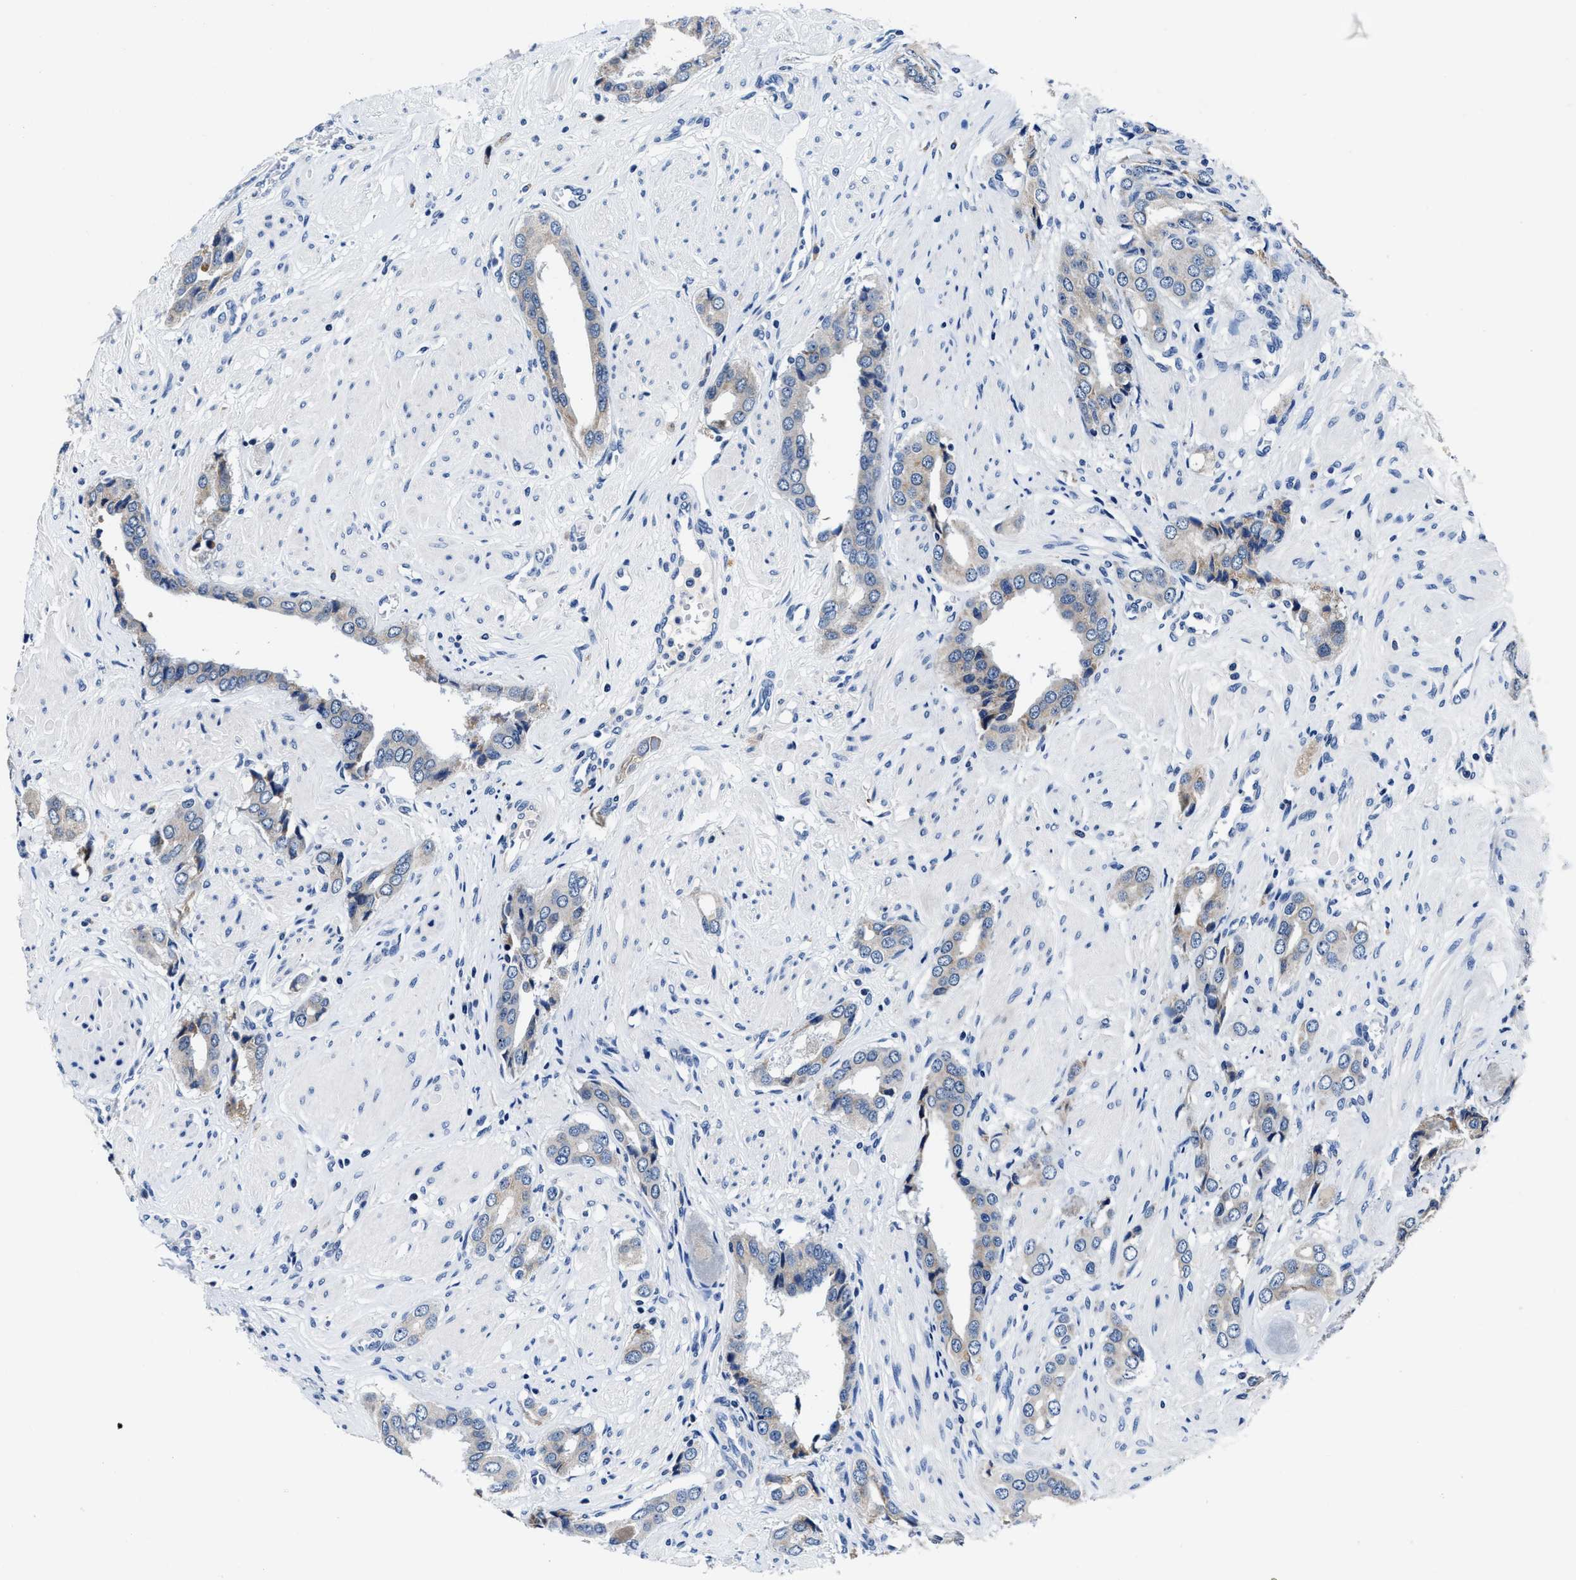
{"staining": {"intensity": "weak", "quantity": "<25%", "location": "cytoplasmic/membranous"}, "tissue": "prostate cancer", "cell_type": "Tumor cells", "image_type": "cancer", "snomed": [{"axis": "morphology", "description": "Adenocarcinoma, High grade"}, {"axis": "topography", "description": "Prostate"}], "caption": "Micrograph shows no significant protein positivity in tumor cells of adenocarcinoma (high-grade) (prostate).", "gene": "TMEM53", "patient": {"sex": "male", "age": 52}}